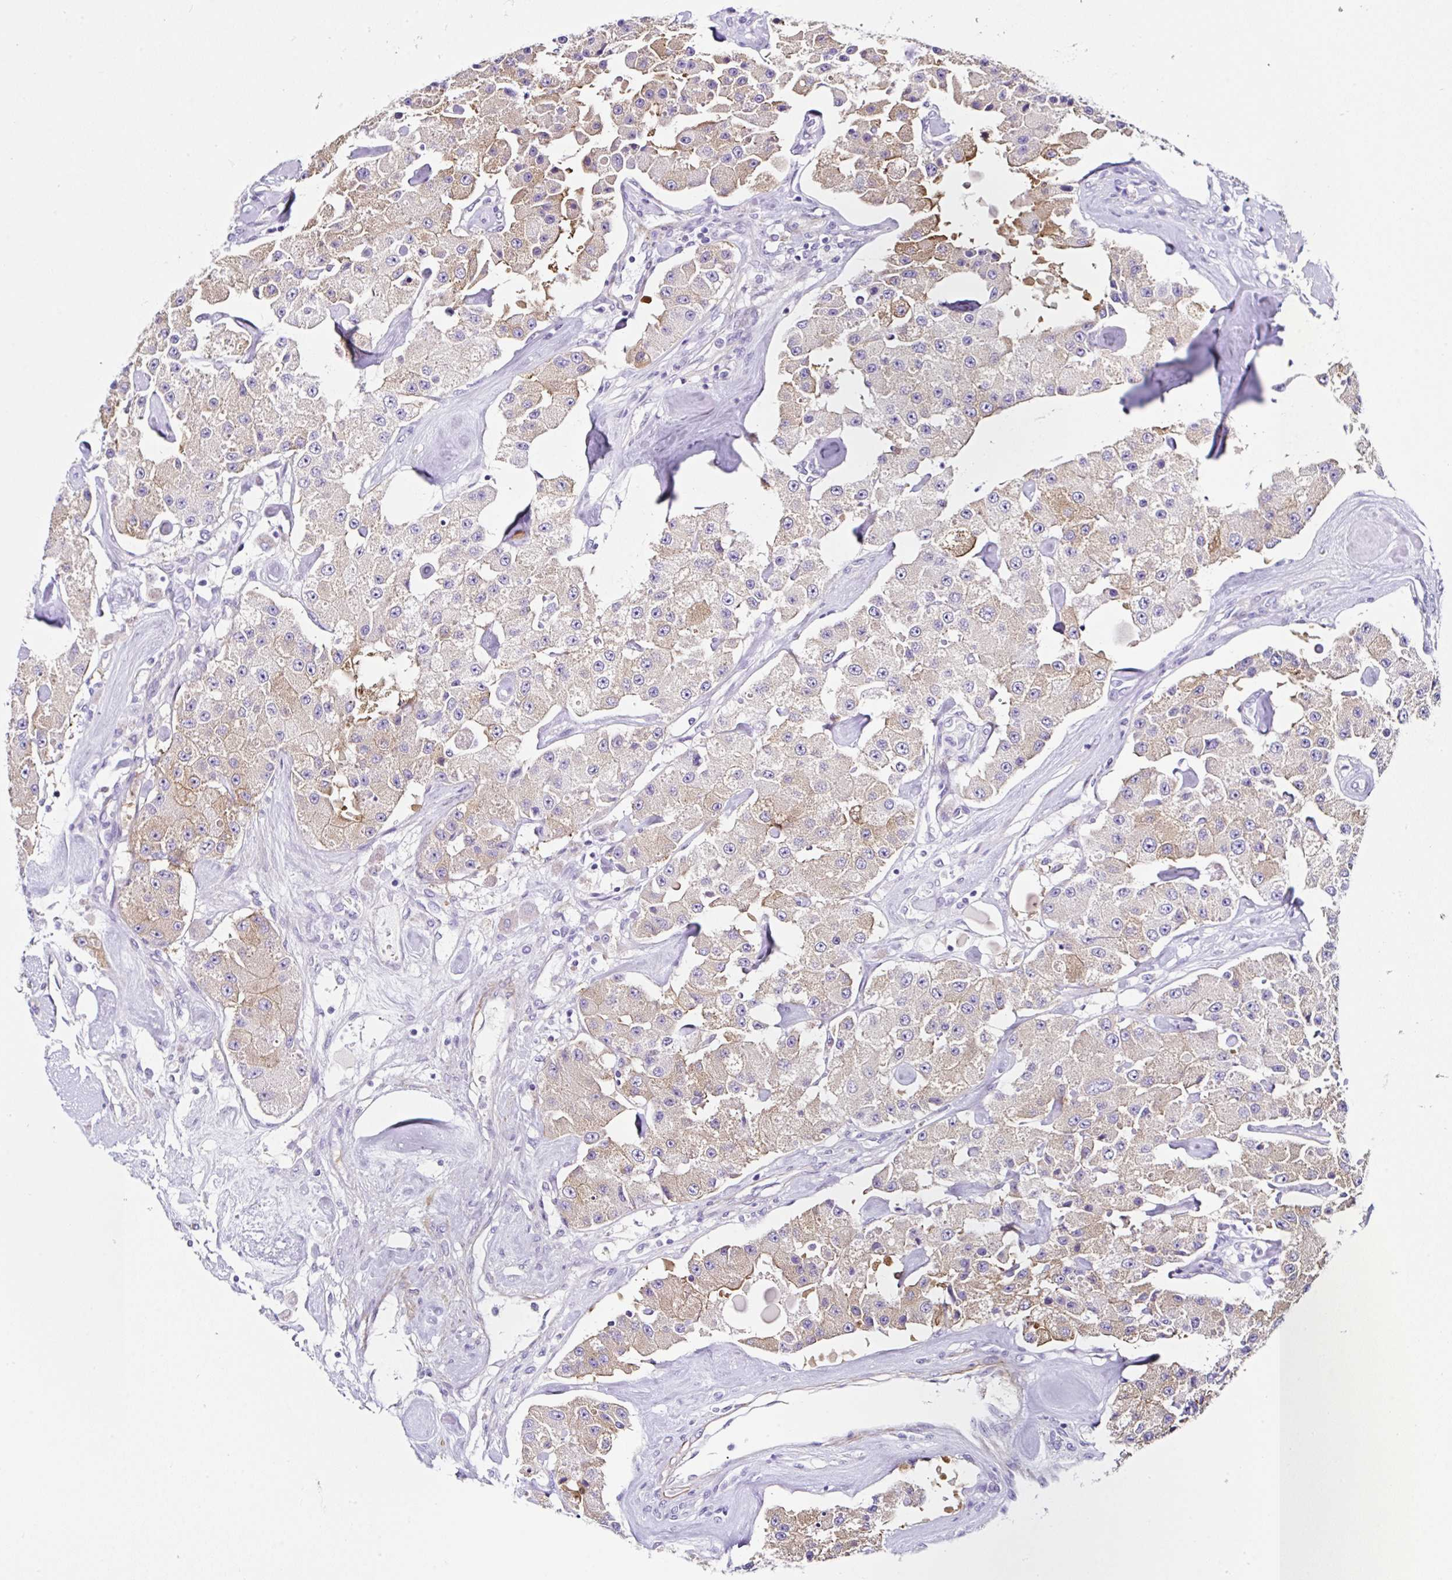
{"staining": {"intensity": "moderate", "quantity": "25%-75%", "location": "cytoplasmic/membranous"}, "tissue": "carcinoid", "cell_type": "Tumor cells", "image_type": "cancer", "snomed": [{"axis": "morphology", "description": "Carcinoid, malignant, NOS"}, {"axis": "topography", "description": "Pancreas"}], "caption": "A photomicrograph of human carcinoid (malignant) stained for a protein reveals moderate cytoplasmic/membranous brown staining in tumor cells.", "gene": "PPFIA4", "patient": {"sex": "male", "age": 41}}